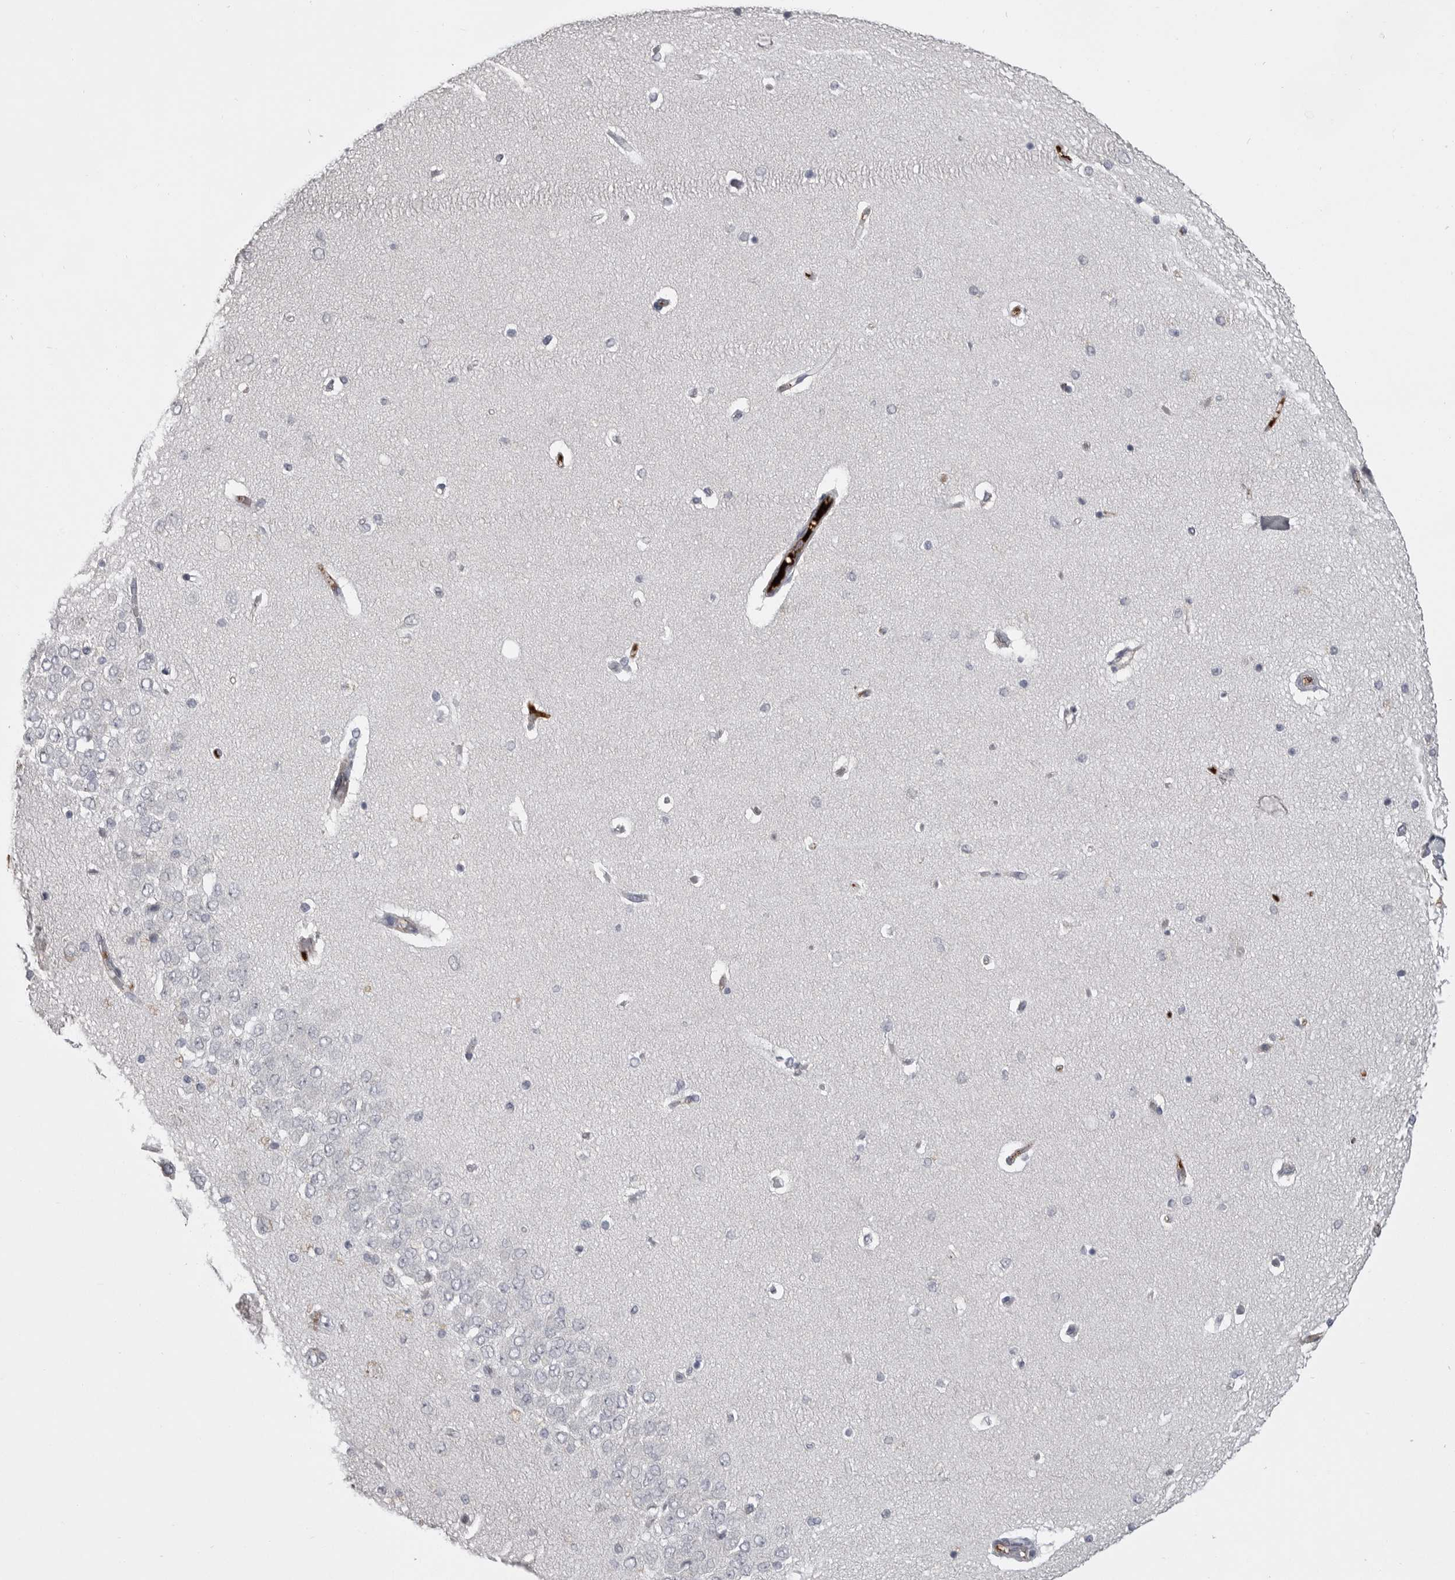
{"staining": {"intensity": "negative", "quantity": "none", "location": "none"}, "tissue": "hippocampus", "cell_type": "Glial cells", "image_type": "normal", "snomed": [{"axis": "morphology", "description": "Normal tissue, NOS"}, {"axis": "topography", "description": "Hippocampus"}], "caption": "DAB immunohistochemical staining of unremarkable human hippocampus displays no significant staining in glial cells. (IHC, brightfield microscopy, high magnification).", "gene": "SERPING1", "patient": {"sex": "female", "age": 54}}